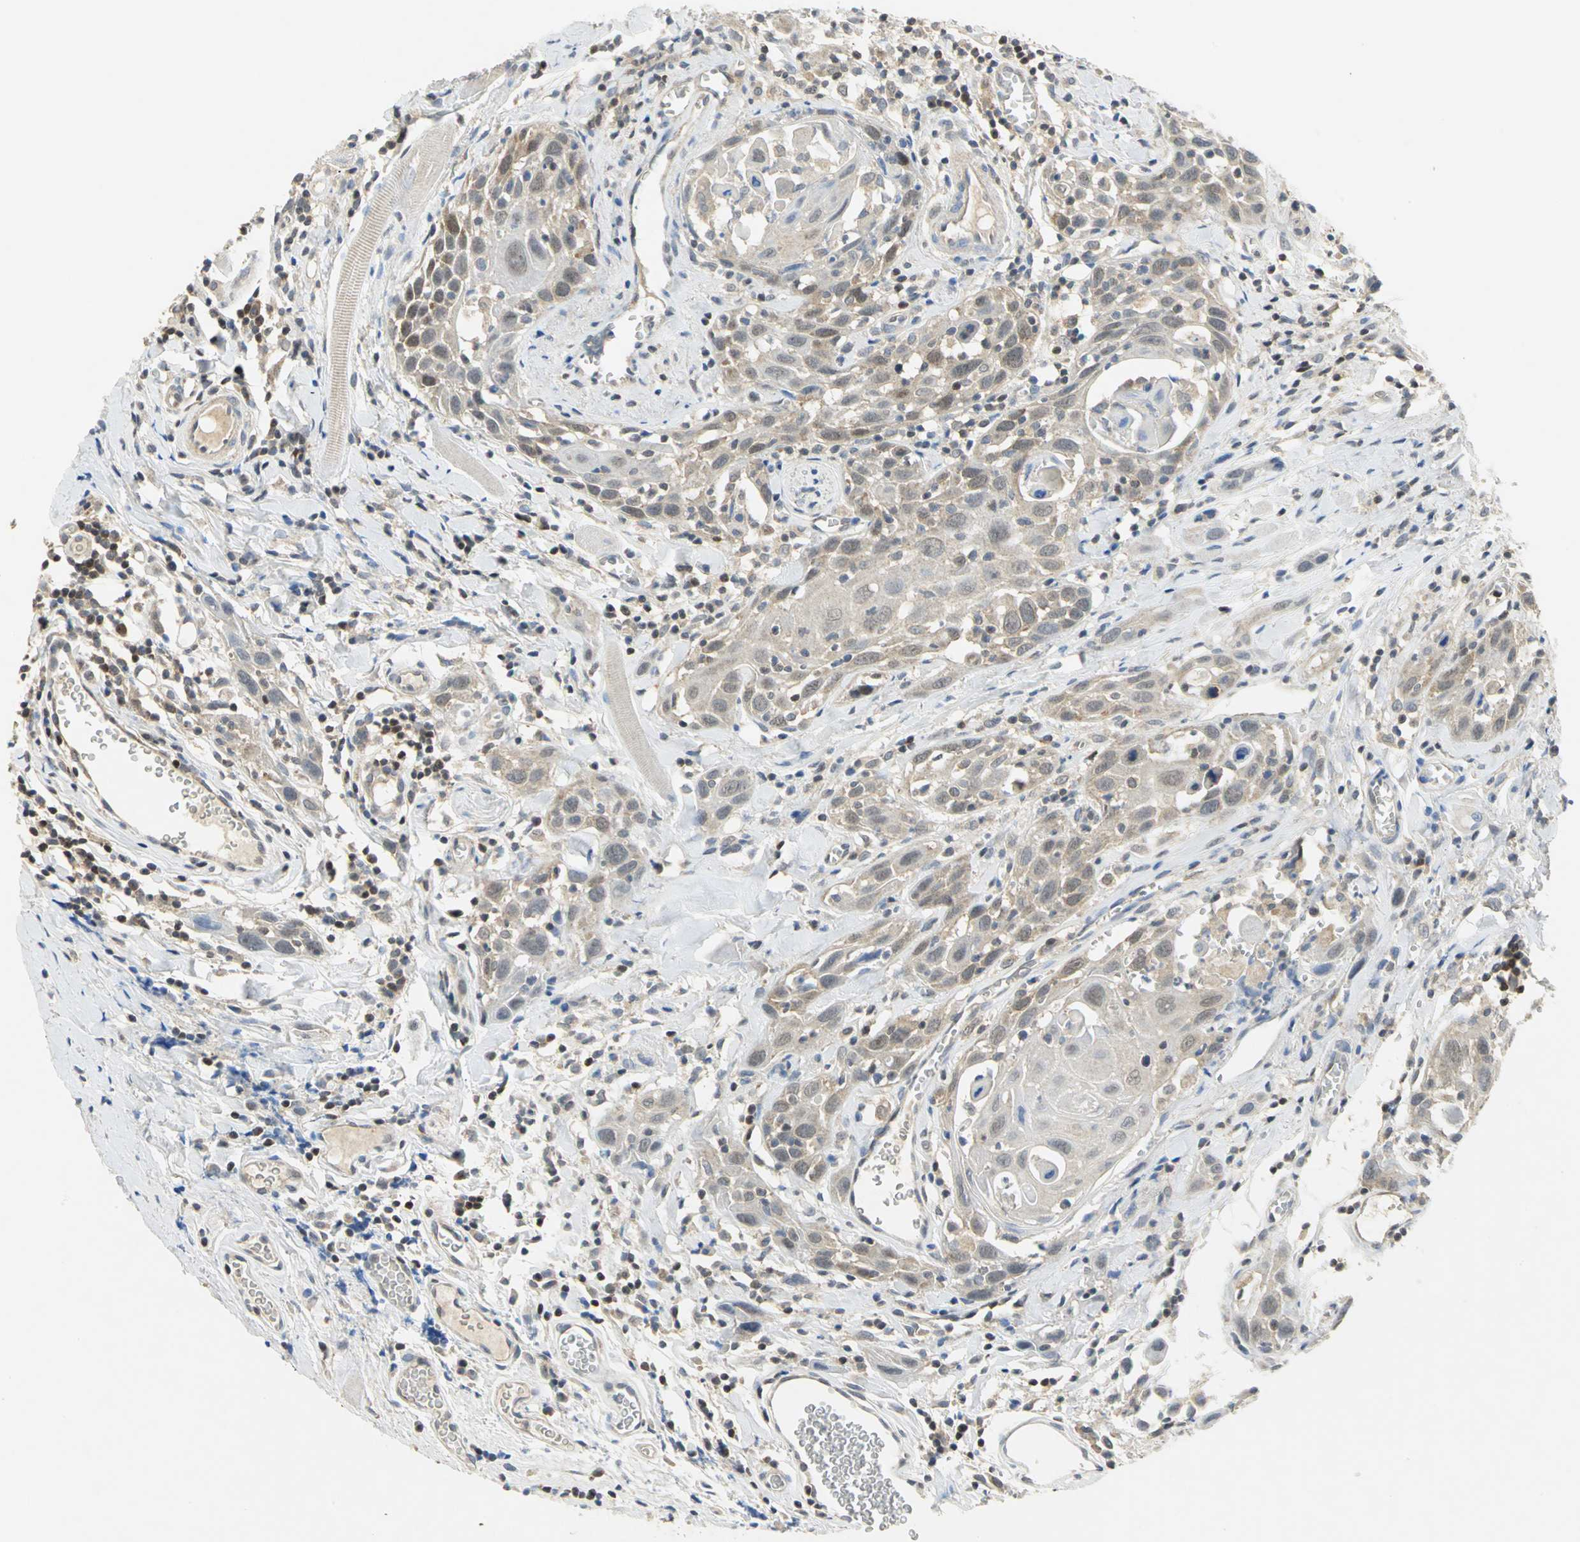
{"staining": {"intensity": "weak", "quantity": ">75%", "location": "cytoplasmic/membranous,nuclear"}, "tissue": "head and neck cancer", "cell_type": "Tumor cells", "image_type": "cancer", "snomed": [{"axis": "morphology", "description": "Squamous cell carcinoma, NOS"}, {"axis": "topography", "description": "Oral tissue"}, {"axis": "topography", "description": "Head-Neck"}], "caption": "Head and neck cancer stained with a protein marker displays weak staining in tumor cells.", "gene": "PPIA", "patient": {"sex": "female", "age": 50}}